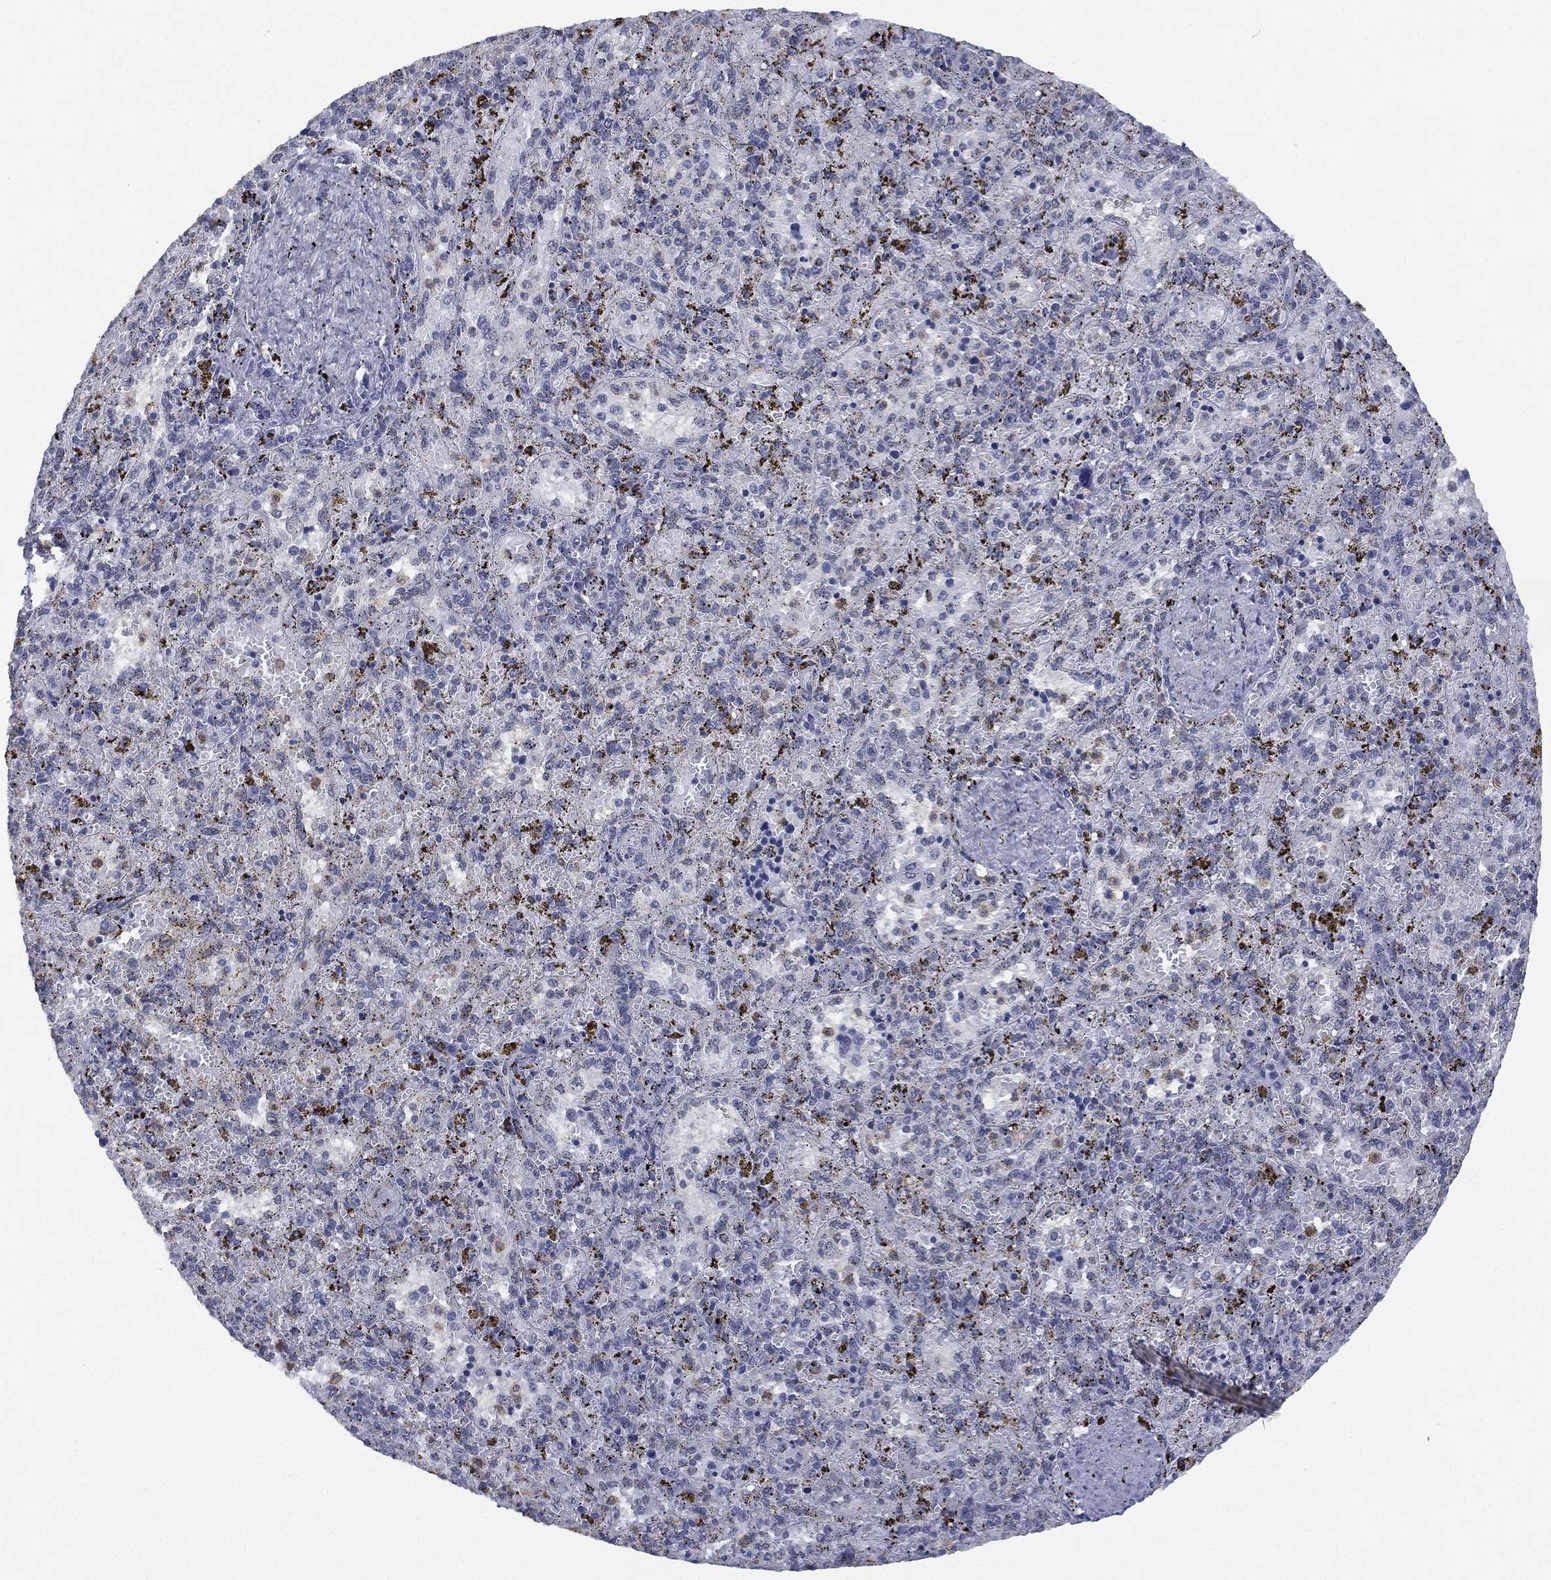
{"staining": {"intensity": "negative", "quantity": "none", "location": "none"}, "tissue": "spleen", "cell_type": "Cells in red pulp", "image_type": "normal", "snomed": [{"axis": "morphology", "description": "Normal tissue, NOS"}, {"axis": "topography", "description": "Spleen"}], "caption": "Spleen stained for a protein using immunohistochemistry exhibits no staining cells in red pulp.", "gene": "ZNF711", "patient": {"sex": "female", "age": 50}}